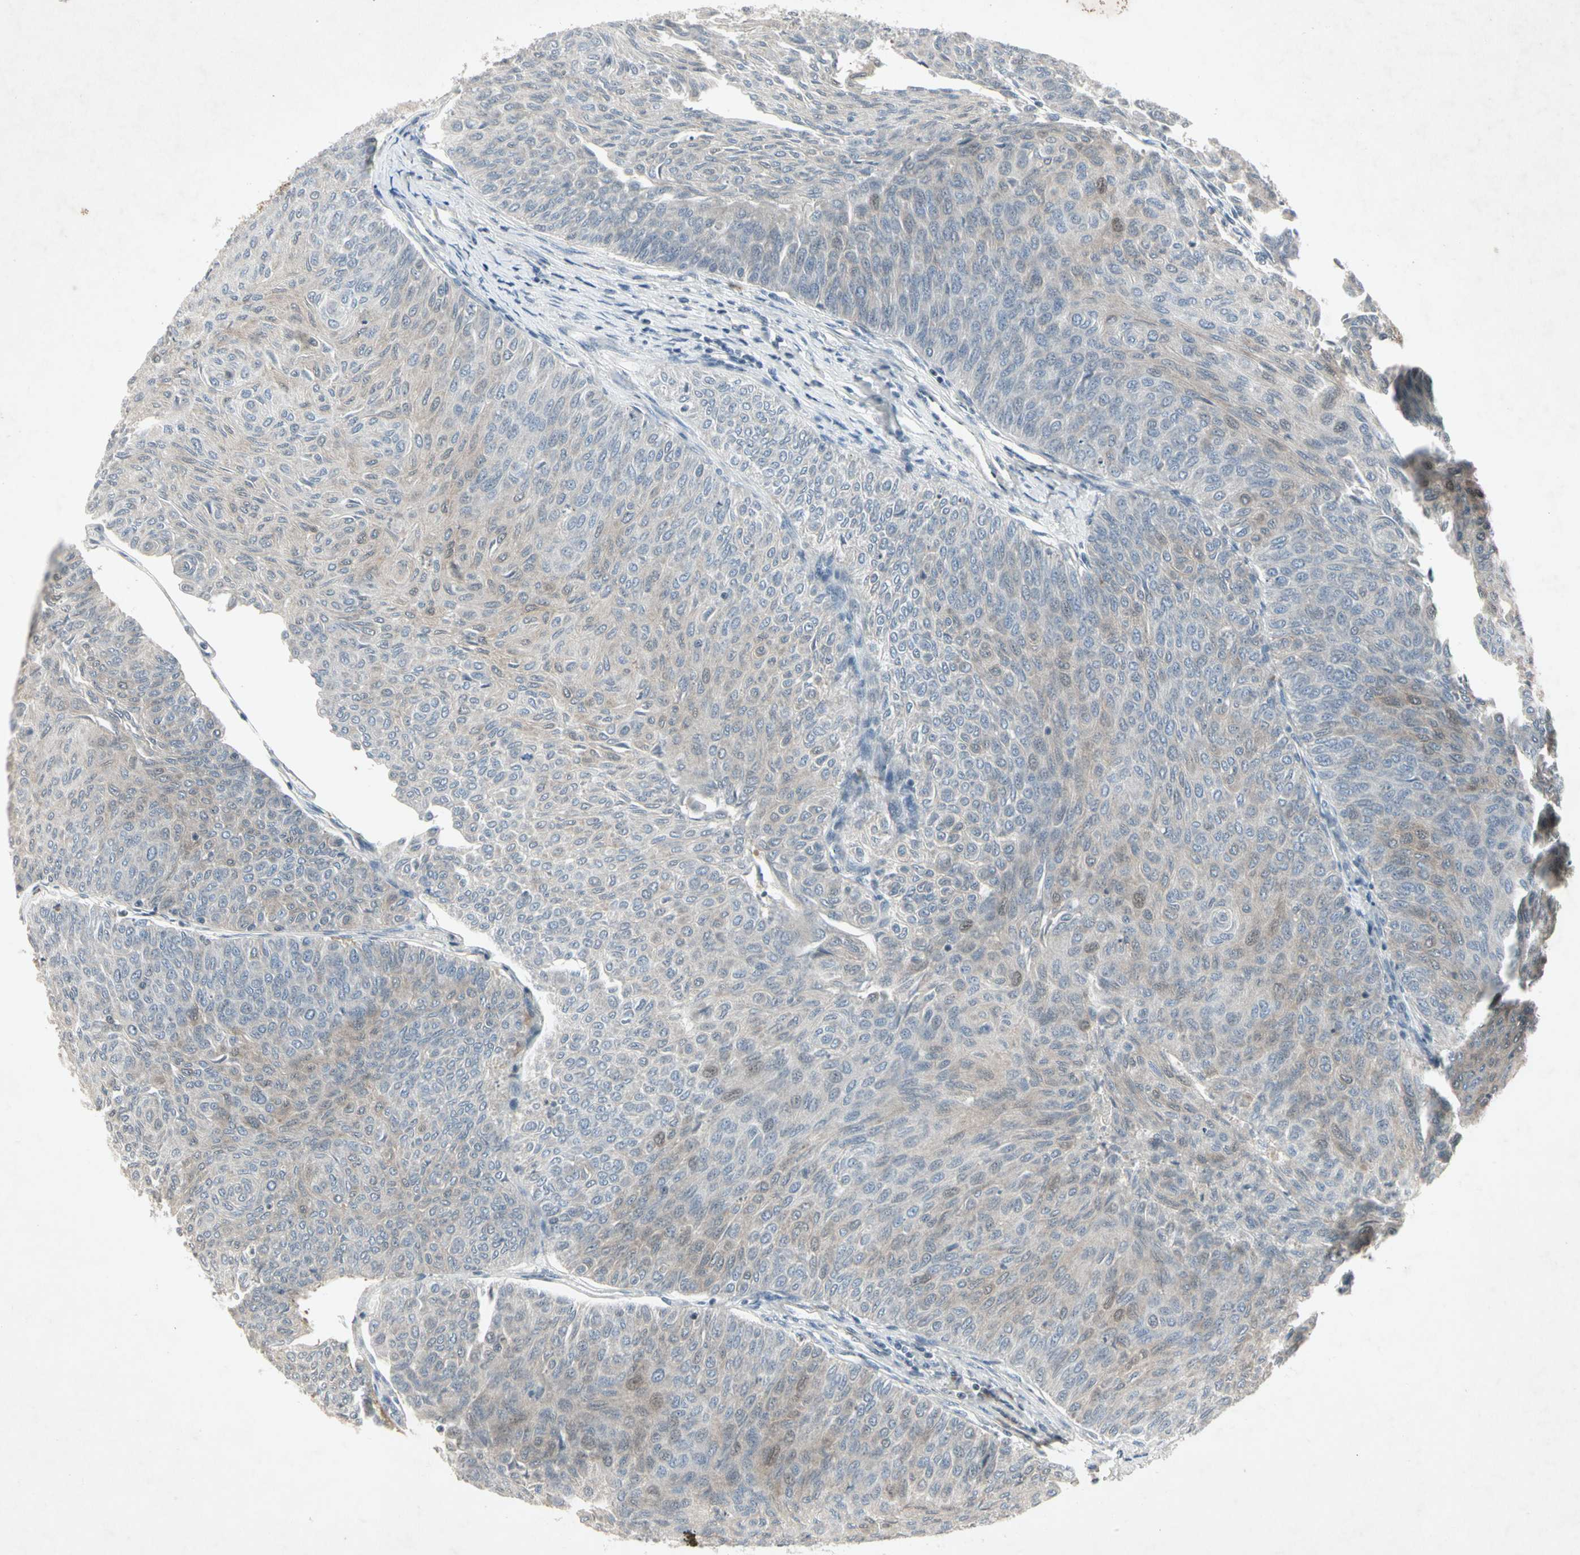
{"staining": {"intensity": "weak", "quantity": "25%-75%", "location": "cytoplasmic/membranous"}, "tissue": "urothelial cancer", "cell_type": "Tumor cells", "image_type": "cancer", "snomed": [{"axis": "morphology", "description": "Urothelial carcinoma, Low grade"}, {"axis": "topography", "description": "Urinary bladder"}], "caption": "Immunohistochemical staining of urothelial cancer shows low levels of weak cytoplasmic/membranous protein staining in about 25%-75% of tumor cells.", "gene": "TEK", "patient": {"sex": "male", "age": 78}}